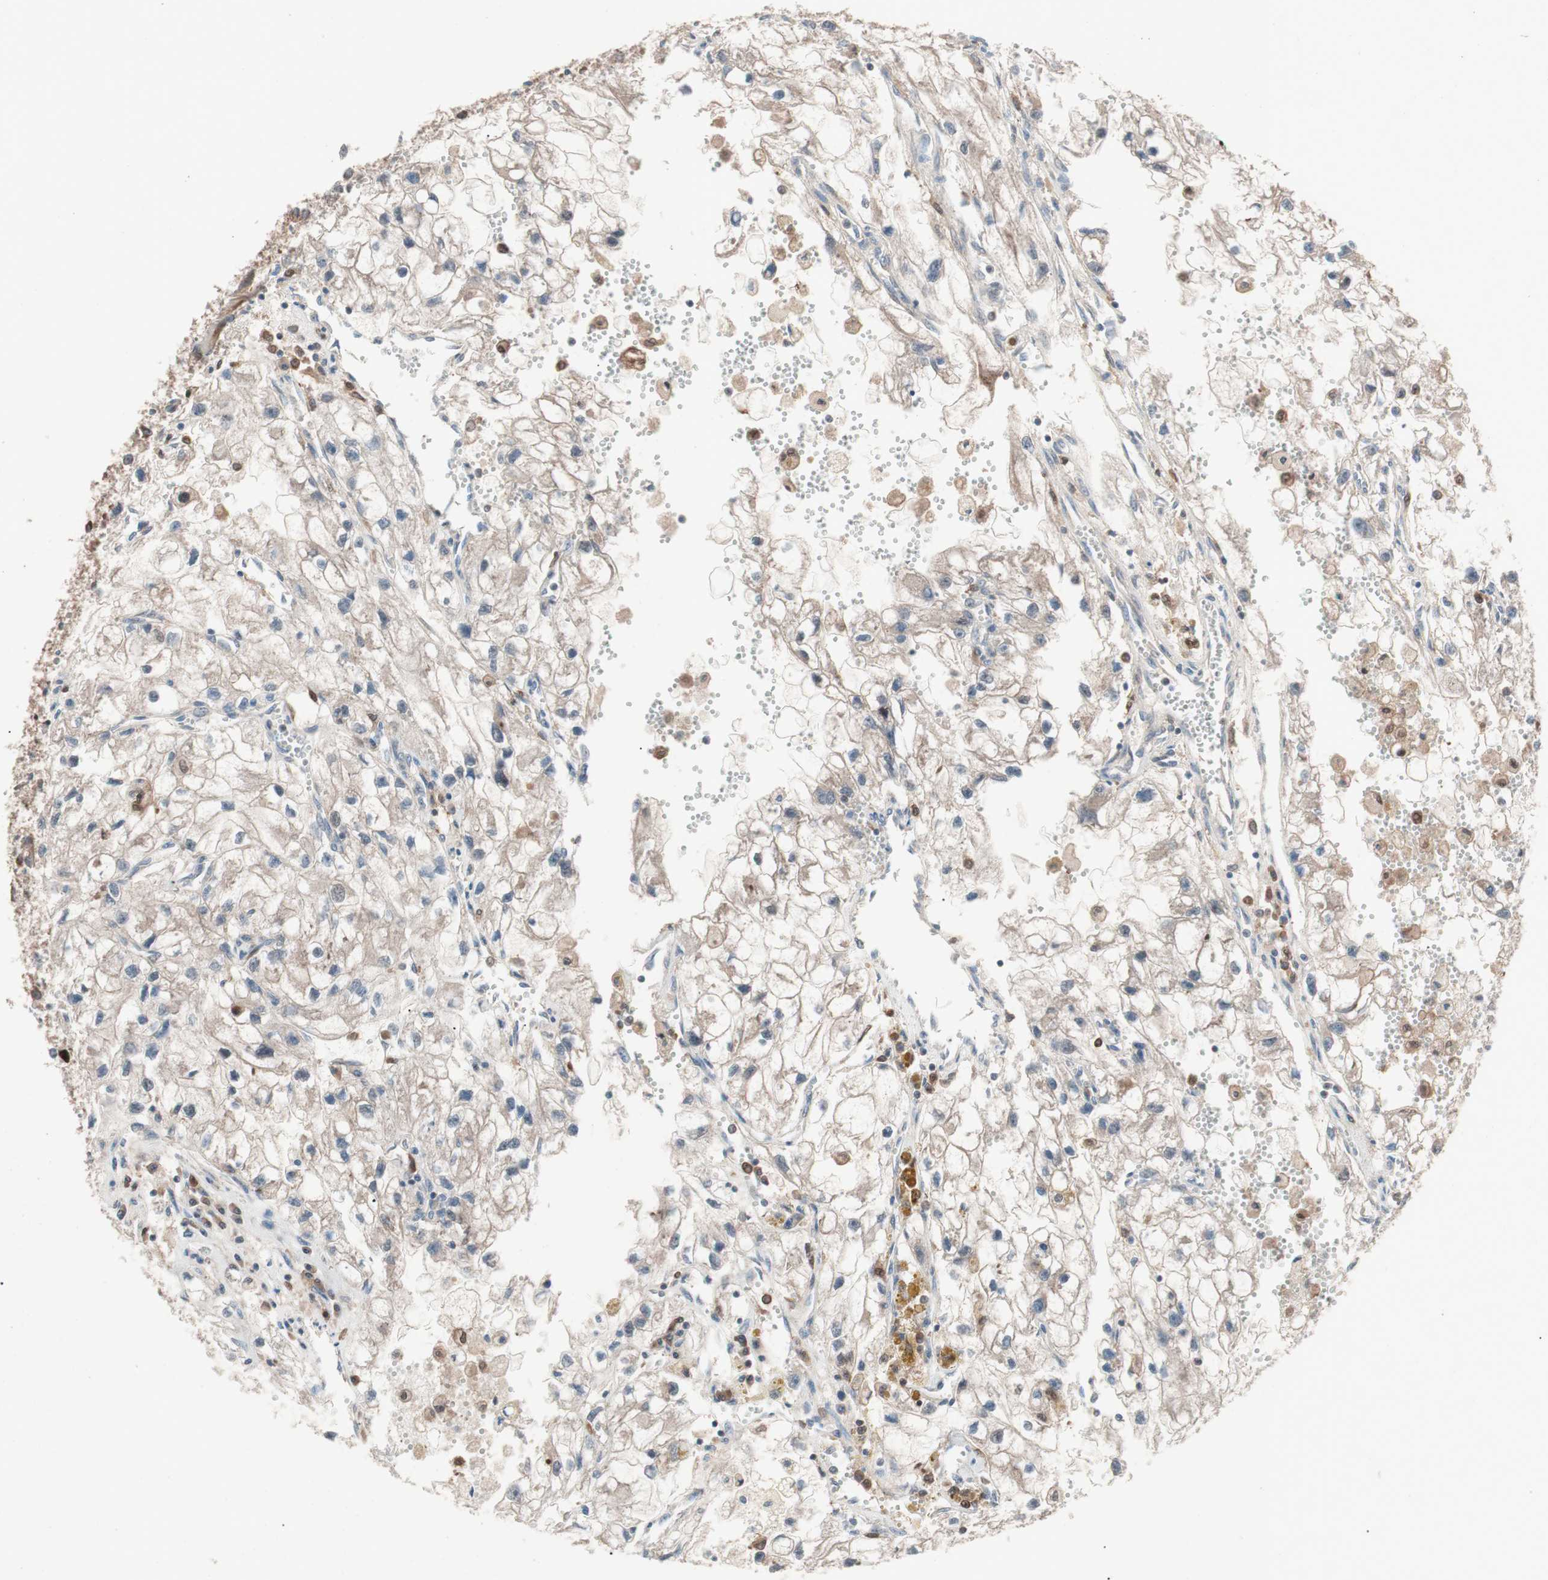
{"staining": {"intensity": "weak", "quantity": ">75%", "location": "cytoplasmic/membranous"}, "tissue": "renal cancer", "cell_type": "Tumor cells", "image_type": "cancer", "snomed": [{"axis": "morphology", "description": "Adenocarcinoma, NOS"}, {"axis": "topography", "description": "Kidney"}], "caption": "A low amount of weak cytoplasmic/membranous expression is present in approximately >75% of tumor cells in adenocarcinoma (renal) tissue. Using DAB (3,3'-diaminobenzidine) (brown) and hematoxylin (blue) stains, captured at high magnification using brightfield microscopy.", "gene": "FAAH", "patient": {"sex": "female", "age": 70}}